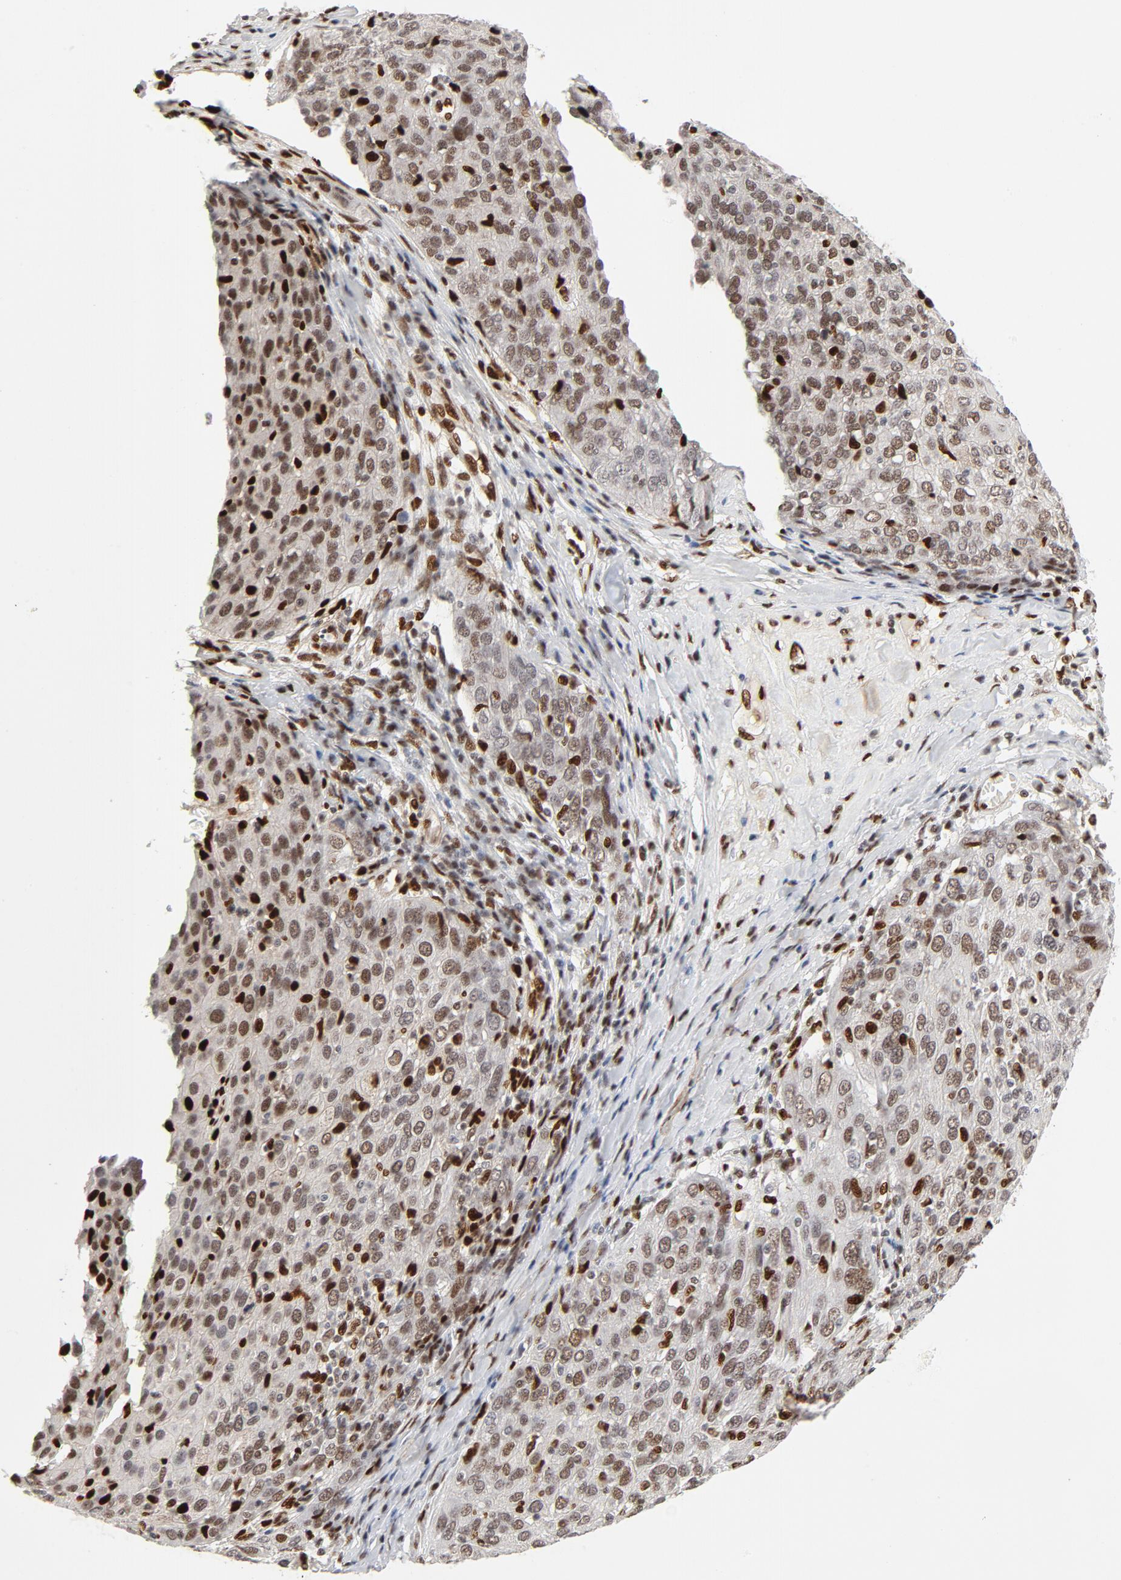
{"staining": {"intensity": "moderate", "quantity": "25%-75%", "location": "nuclear"}, "tissue": "ovarian cancer", "cell_type": "Tumor cells", "image_type": "cancer", "snomed": [{"axis": "morphology", "description": "Carcinoma, endometroid"}, {"axis": "topography", "description": "Ovary"}], "caption": "Ovarian endometroid carcinoma stained with a brown dye shows moderate nuclear positive staining in approximately 25%-75% of tumor cells.", "gene": "MEF2A", "patient": {"sex": "female", "age": 50}}